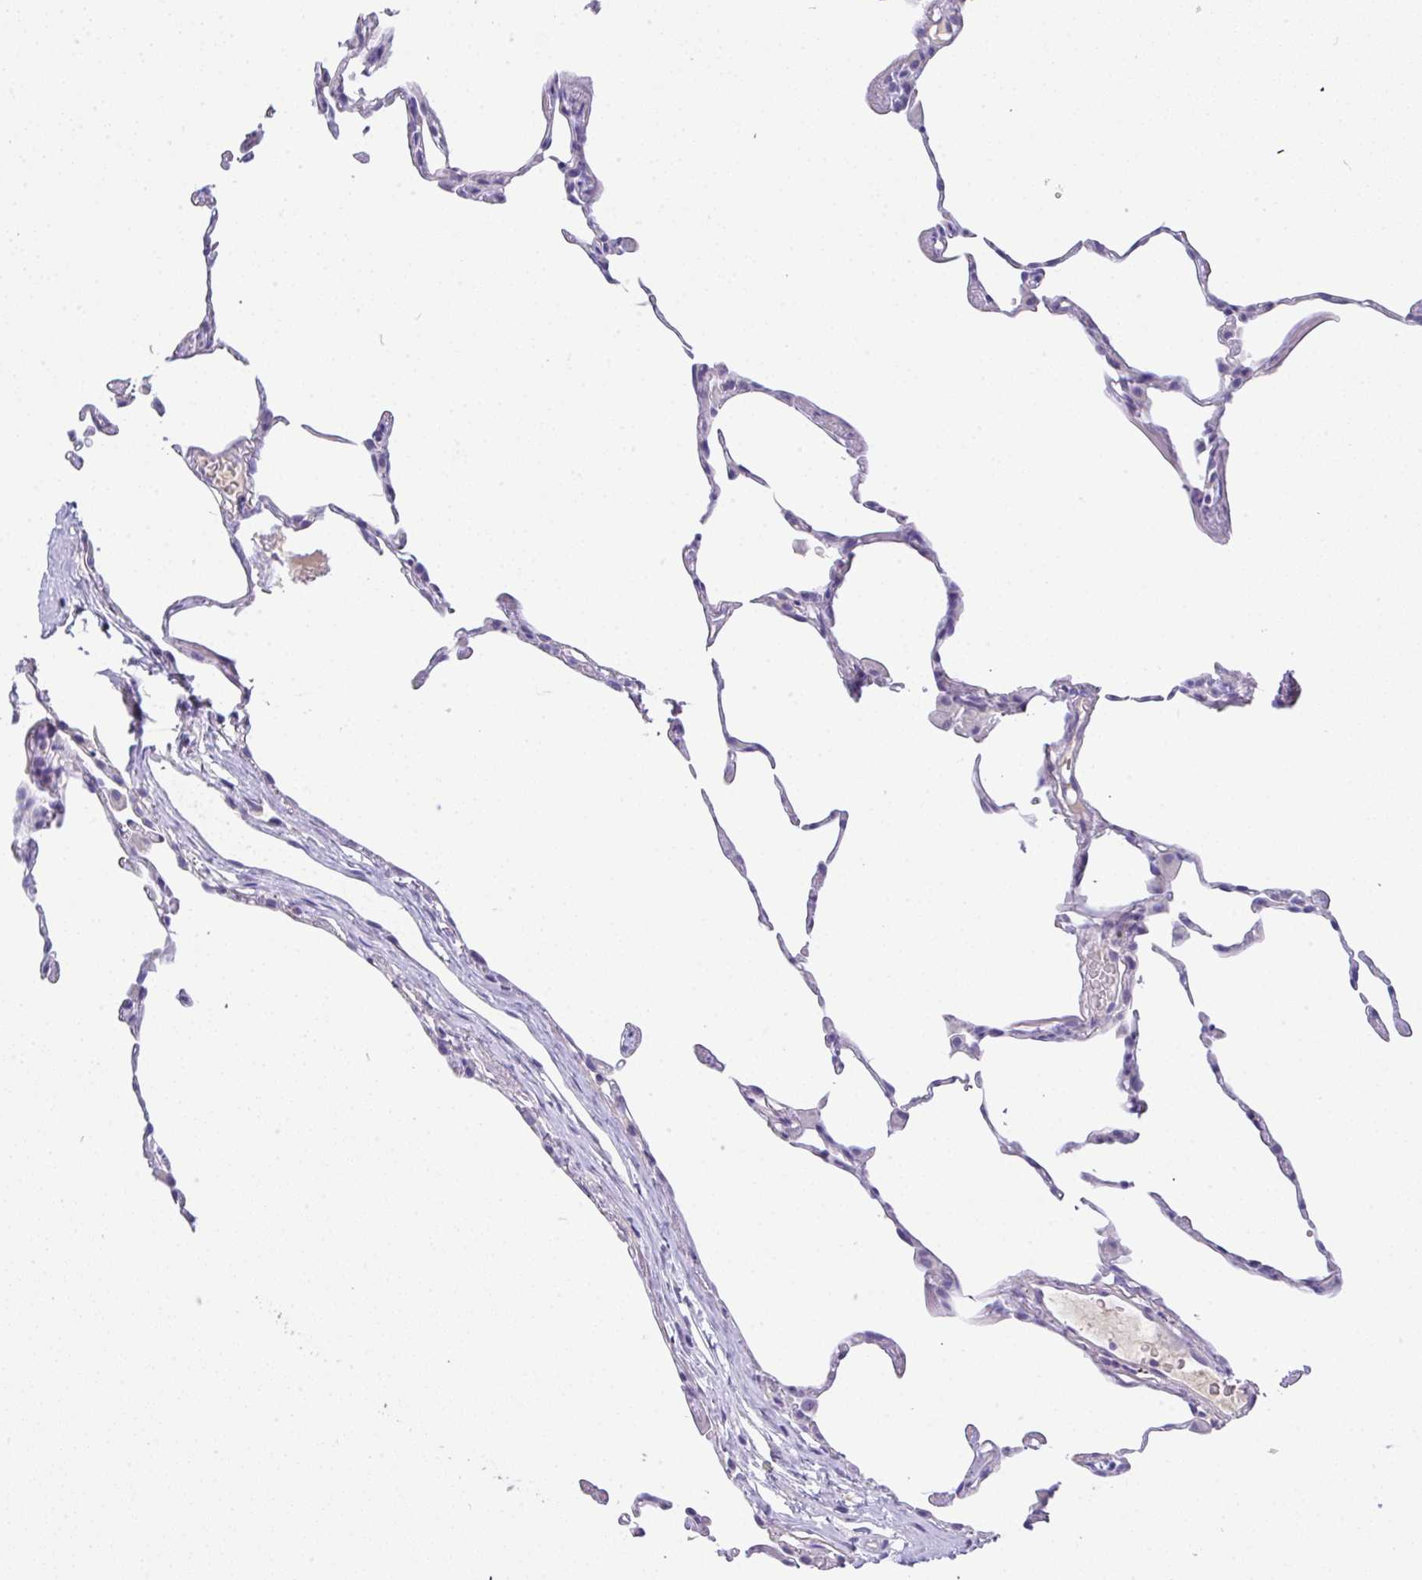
{"staining": {"intensity": "negative", "quantity": "none", "location": "none"}, "tissue": "lung", "cell_type": "Alveolar cells", "image_type": "normal", "snomed": [{"axis": "morphology", "description": "Normal tissue, NOS"}, {"axis": "topography", "description": "Lung"}], "caption": "This is a micrograph of immunohistochemistry (IHC) staining of benign lung, which shows no staining in alveolar cells.", "gene": "SERPINE3", "patient": {"sex": "female", "age": 57}}